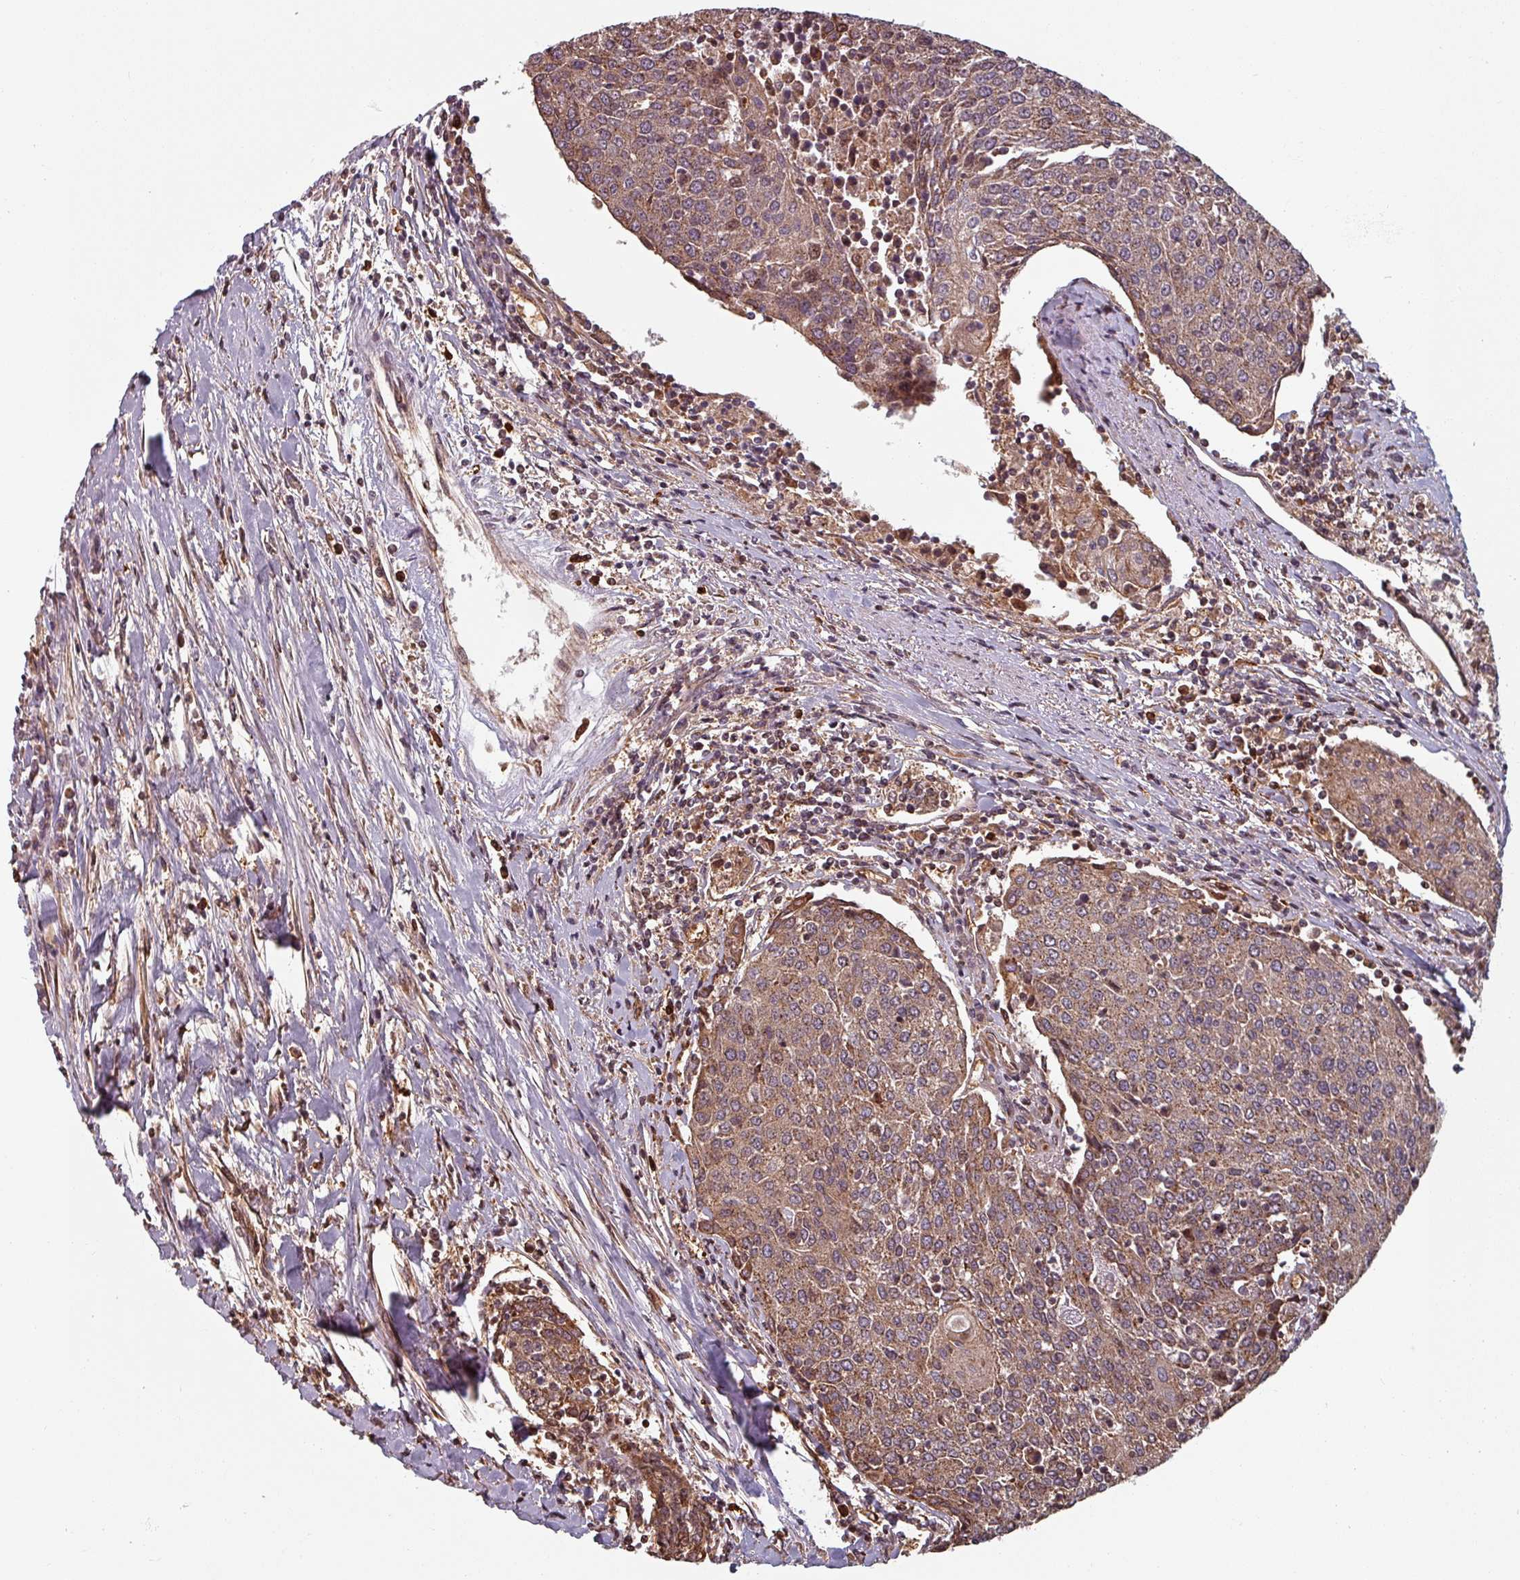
{"staining": {"intensity": "weak", "quantity": "25%-75%", "location": "cytoplasmic/membranous"}, "tissue": "urothelial cancer", "cell_type": "Tumor cells", "image_type": "cancer", "snomed": [{"axis": "morphology", "description": "Urothelial carcinoma, High grade"}, {"axis": "topography", "description": "Urinary bladder"}], "caption": "Human urothelial cancer stained with a brown dye exhibits weak cytoplasmic/membranous positive expression in about 25%-75% of tumor cells.", "gene": "EID1", "patient": {"sex": "female", "age": 85}}